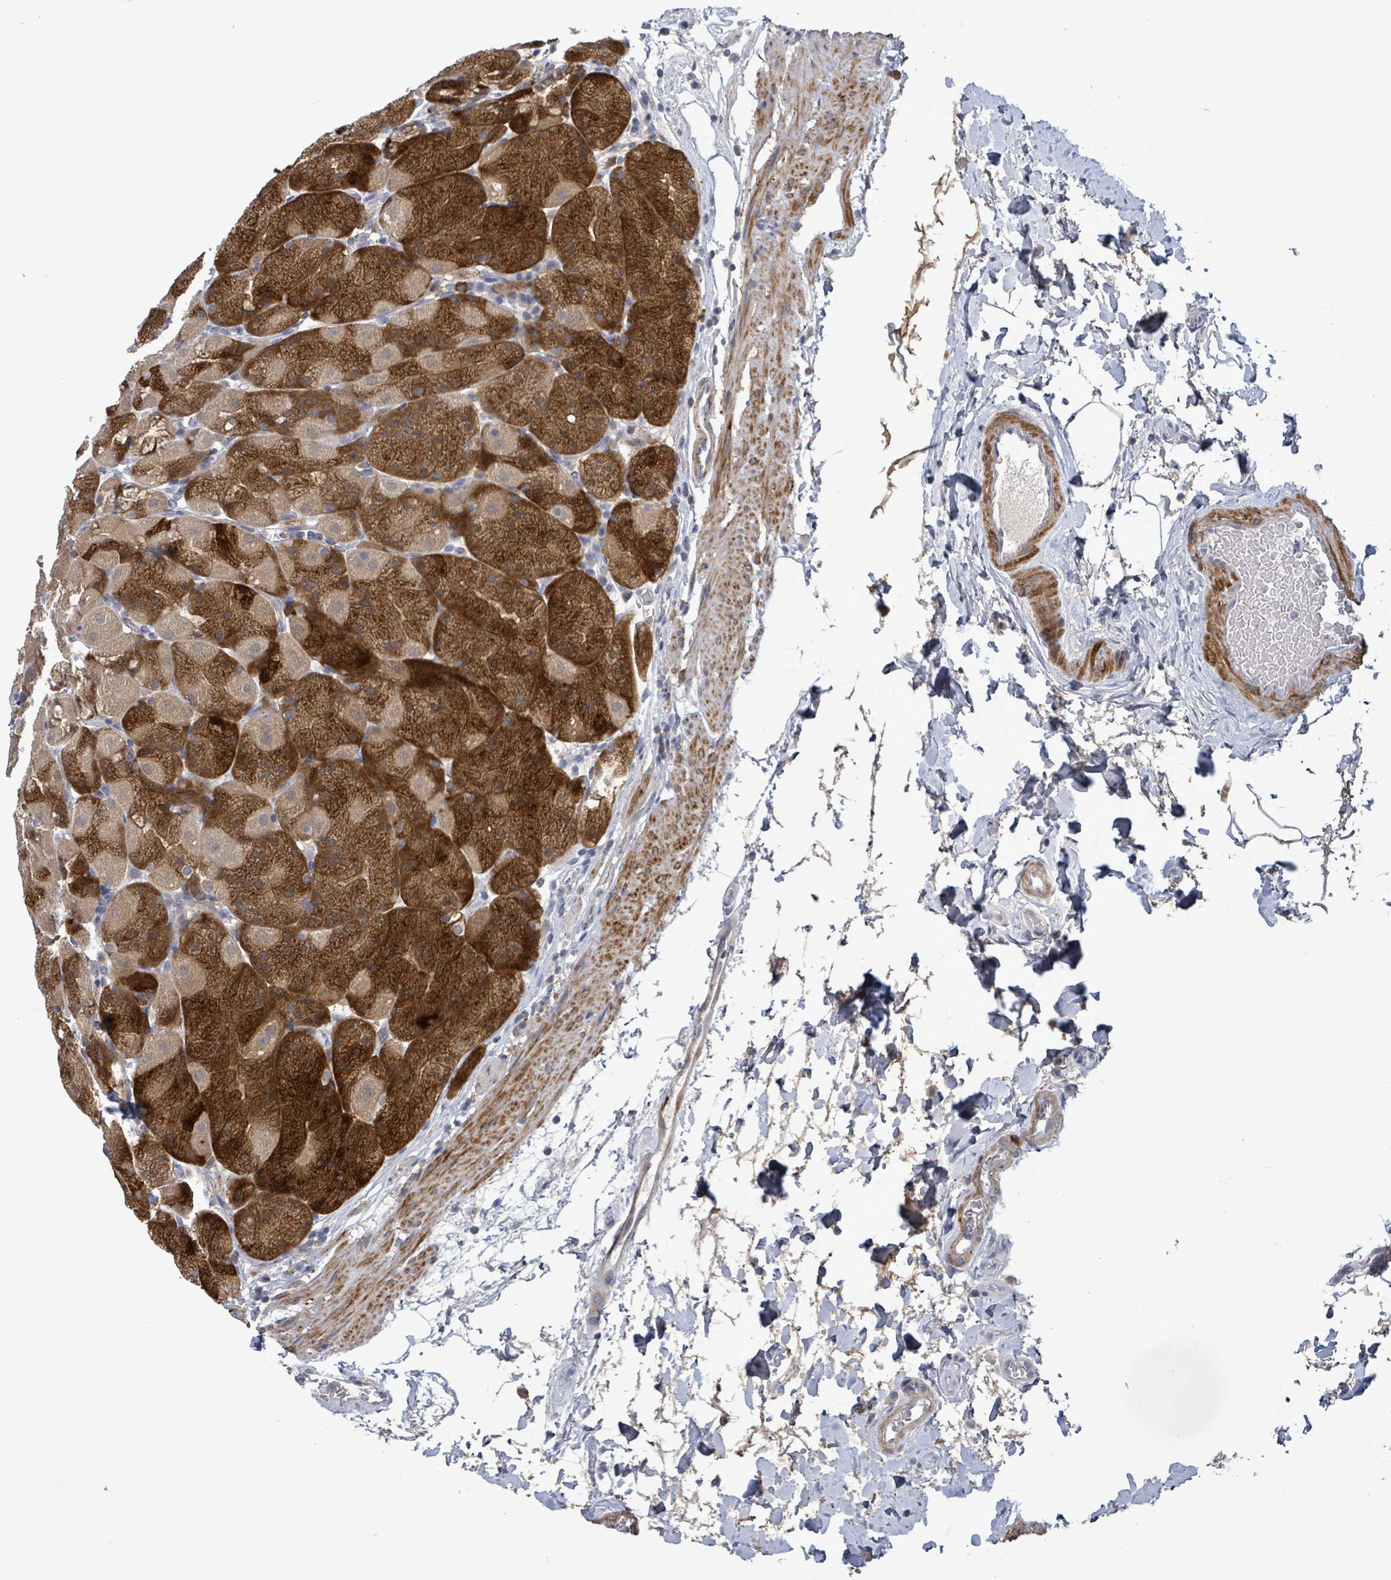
{"staining": {"intensity": "strong", "quantity": "25%-75%", "location": "cytoplasmic/membranous"}, "tissue": "stomach", "cell_type": "Glandular cells", "image_type": "normal", "snomed": [{"axis": "morphology", "description": "Normal tissue, NOS"}, {"axis": "topography", "description": "Stomach, upper"}, {"axis": "topography", "description": "Stomach, lower"}], "caption": "Protein expression analysis of normal human stomach reveals strong cytoplasmic/membranous positivity in approximately 25%-75% of glandular cells. The staining was performed using DAB, with brown indicating positive protein expression. Nuclei are stained blue with hematoxylin.", "gene": "AMMECR1", "patient": {"sex": "male", "age": 67}}